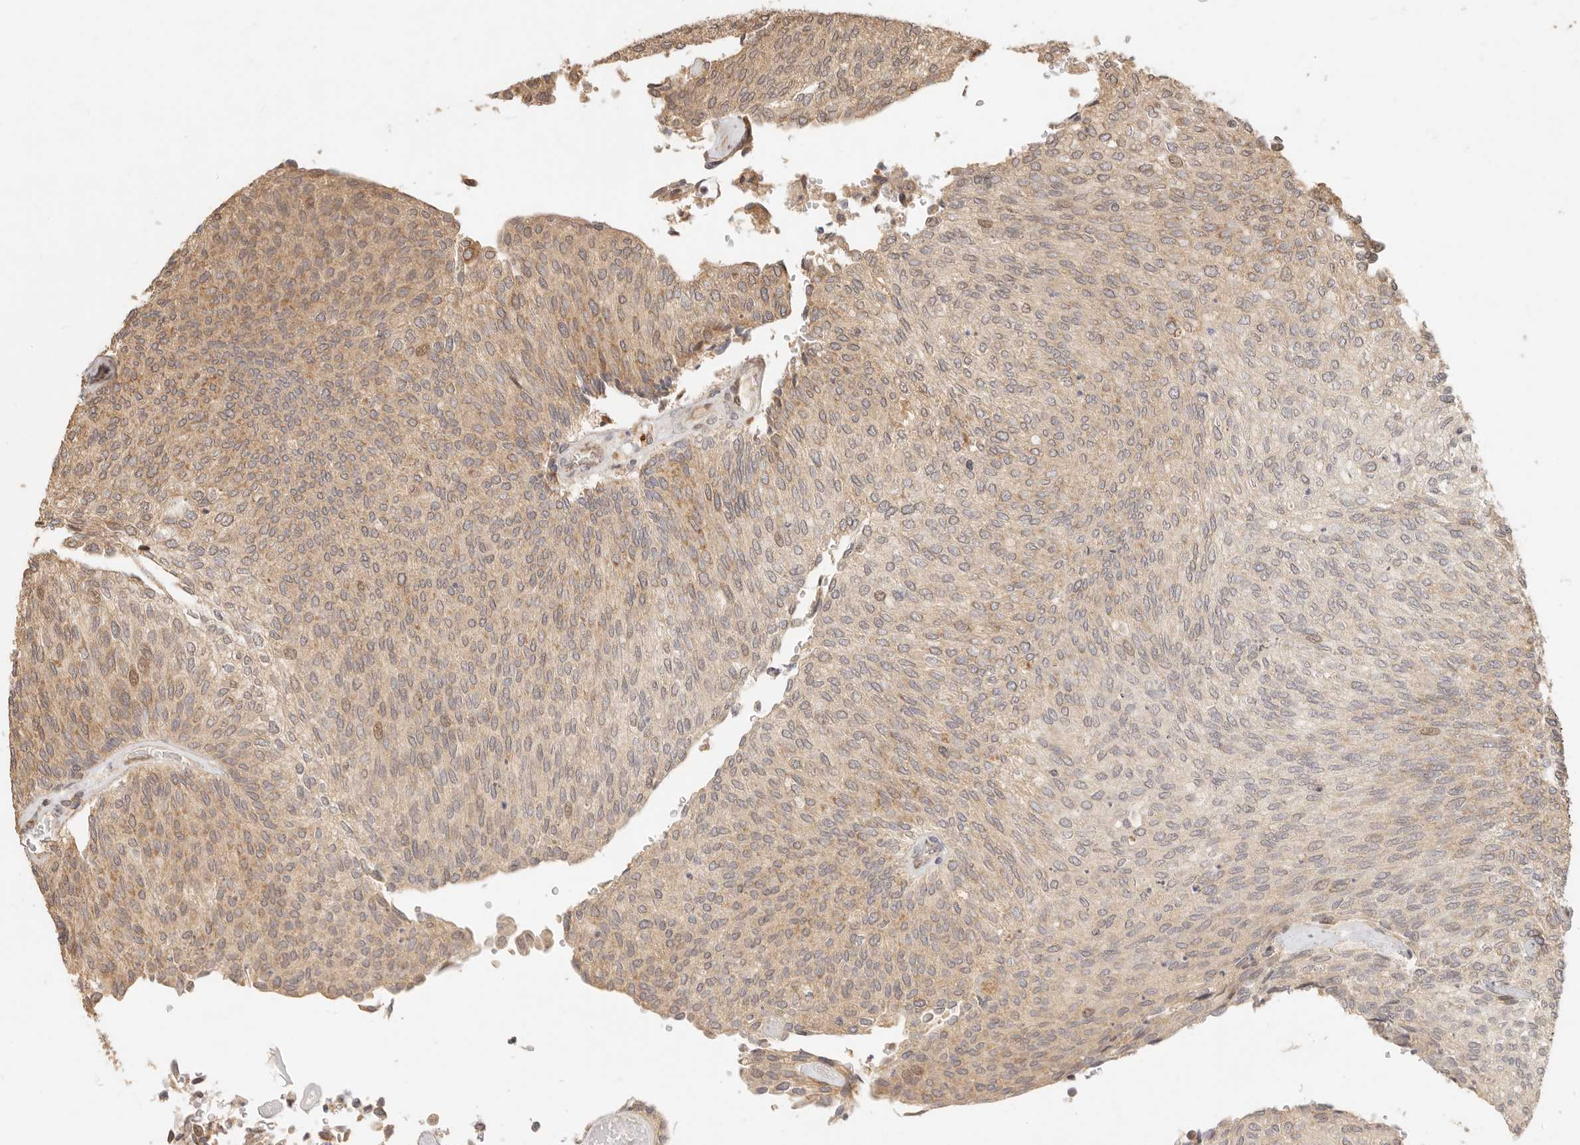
{"staining": {"intensity": "moderate", "quantity": ">75%", "location": "cytoplasmic/membranous,nuclear"}, "tissue": "urothelial cancer", "cell_type": "Tumor cells", "image_type": "cancer", "snomed": [{"axis": "morphology", "description": "Urothelial carcinoma, Low grade"}, {"axis": "topography", "description": "Urinary bladder"}], "caption": "Low-grade urothelial carcinoma tissue reveals moderate cytoplasmic/membranous and nuclear expression in approximately >75% of tumor cells, visualized by immunohistochemistry.", "gene": "TIMM17A", "patient": {"sex": "female", "age": 79}}